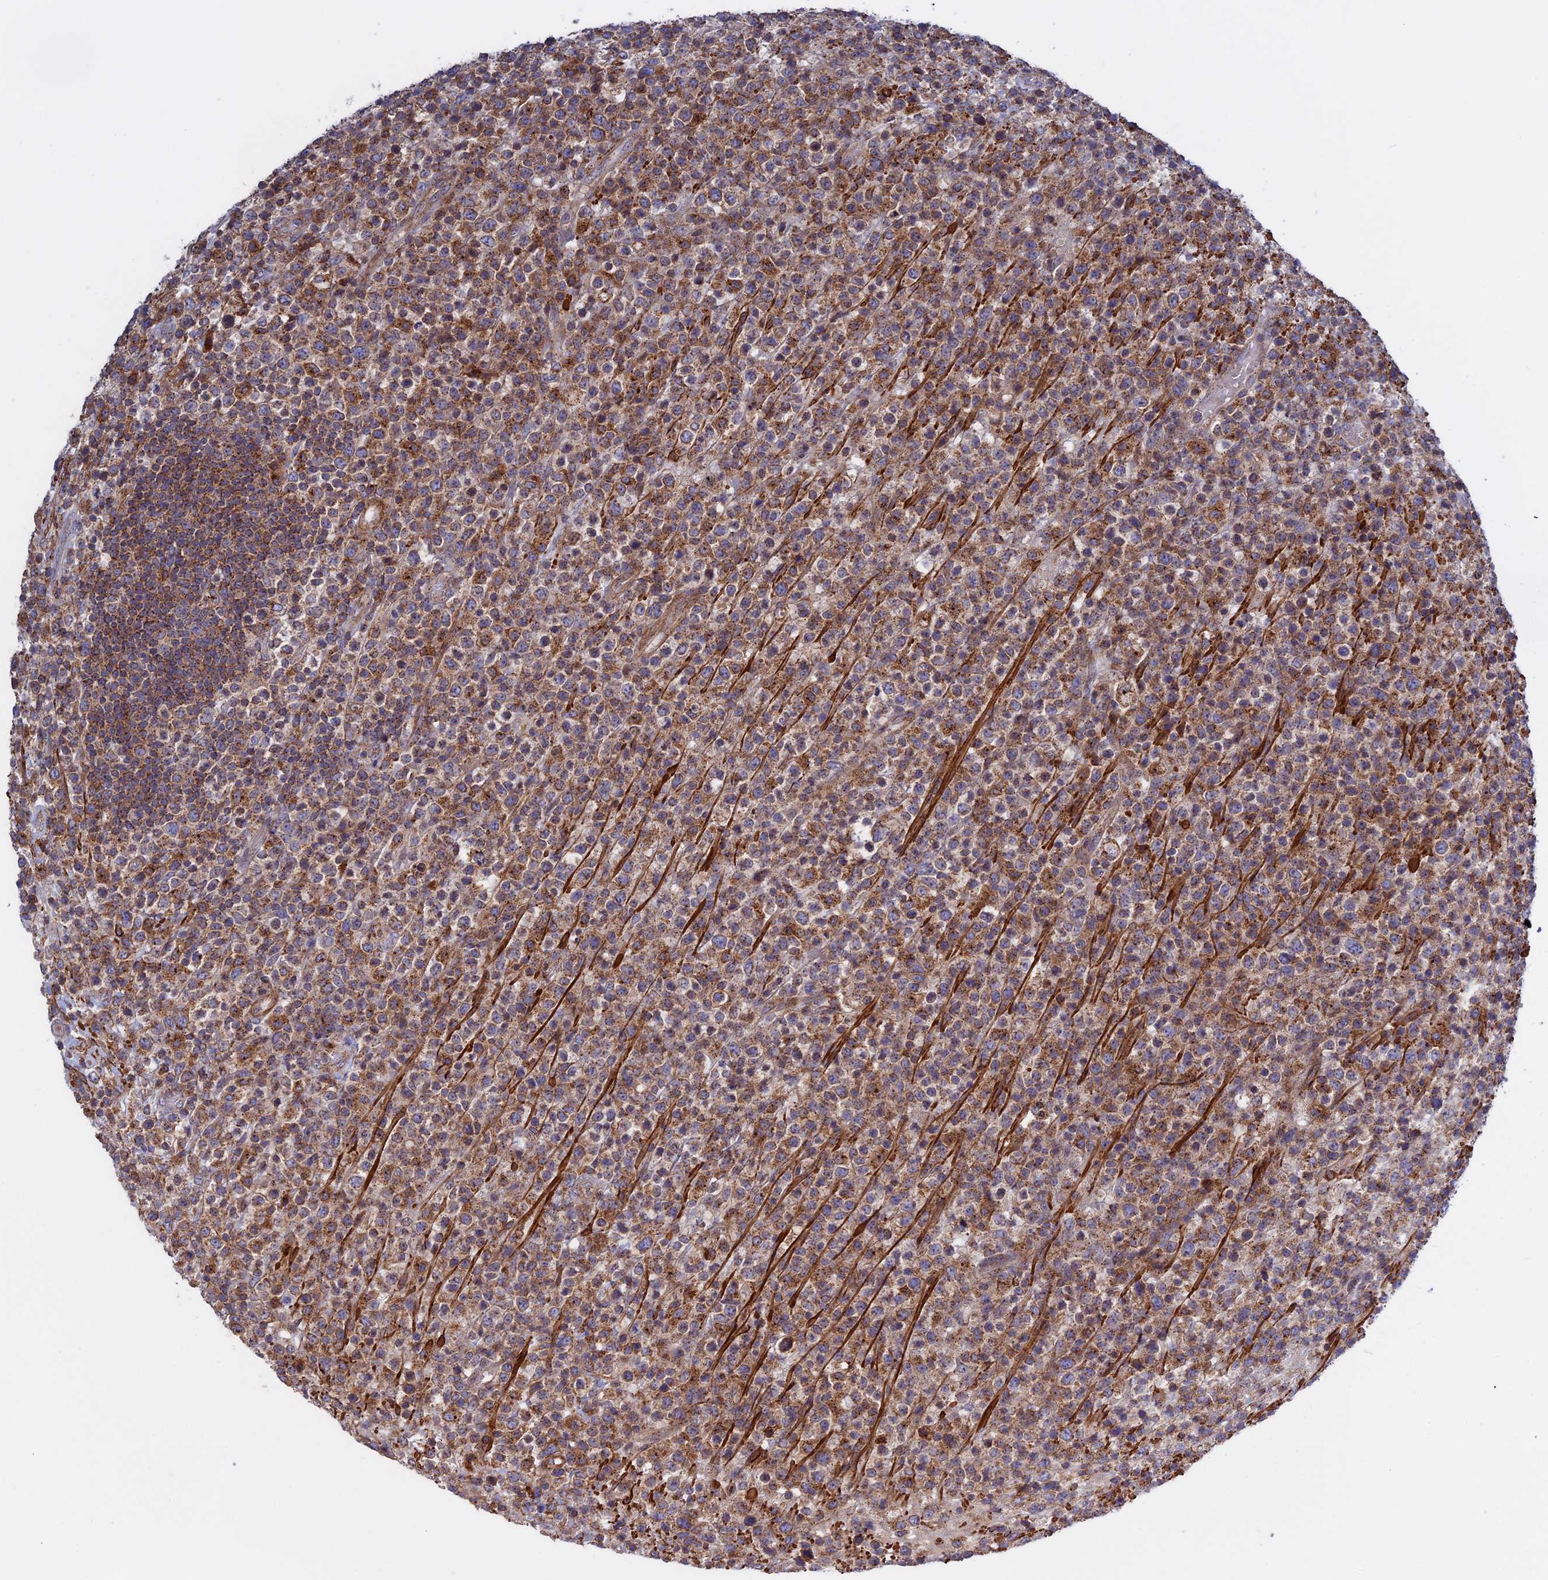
{"staining": {"intensity": "weak", "quantity": ">75%", "location": "cytoplasmic/membranous"}, "tissue": "lymphoma", "cell_type": "Tumor cells", "image_type": "cancer", "snomed": [{"axis": "morphology", "description": "Malignant lymphoma, non-Hodgkin's type, High grade"}, {"axis": "topography", "description": "Colon"}], "caption": "Lymphoma was stained to show a protein in brown. There is low levels of weak cytoplasmic/membranous expression in about >75% of tumor cells.", "gene": "LYPD5", "patient": {"sex": "female", "age": 53}}